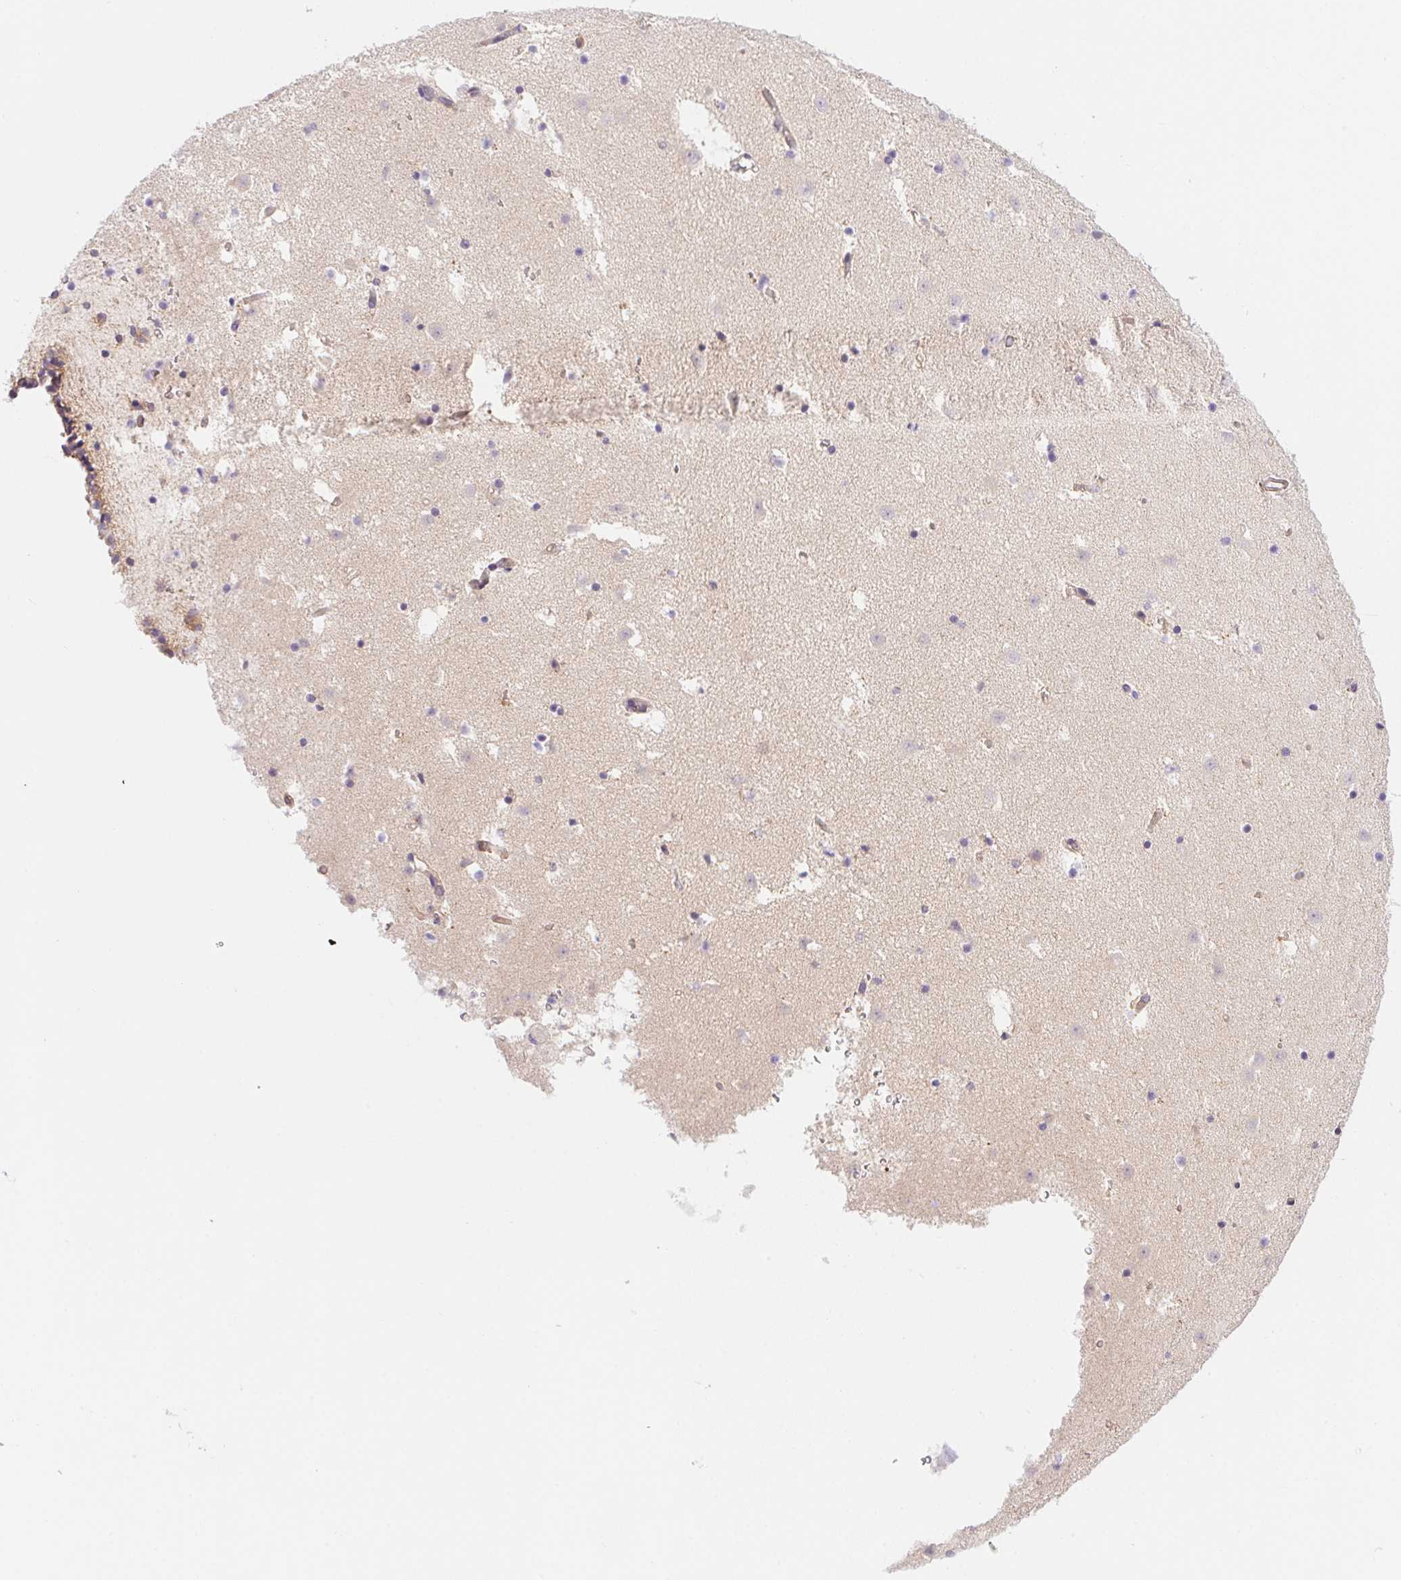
{"staining": {"intensity": "negative", "quantity": "none", "location": "none"}, "tissue": "caudate", "cell_type": "Glial cells", "image_type": "normal", "snomed": [{"axis": "morphology", "description": "Normal tissue, NOS"}, {"axis": "topography", "description": "Lateral ventricle wall"}], "caption": "Immunohistochemical staining of unremarkable human caudate shows no significant positivity in glial cells.", "gene": "PRKAA1", "patient": {"sex": "female", "age": 42}}